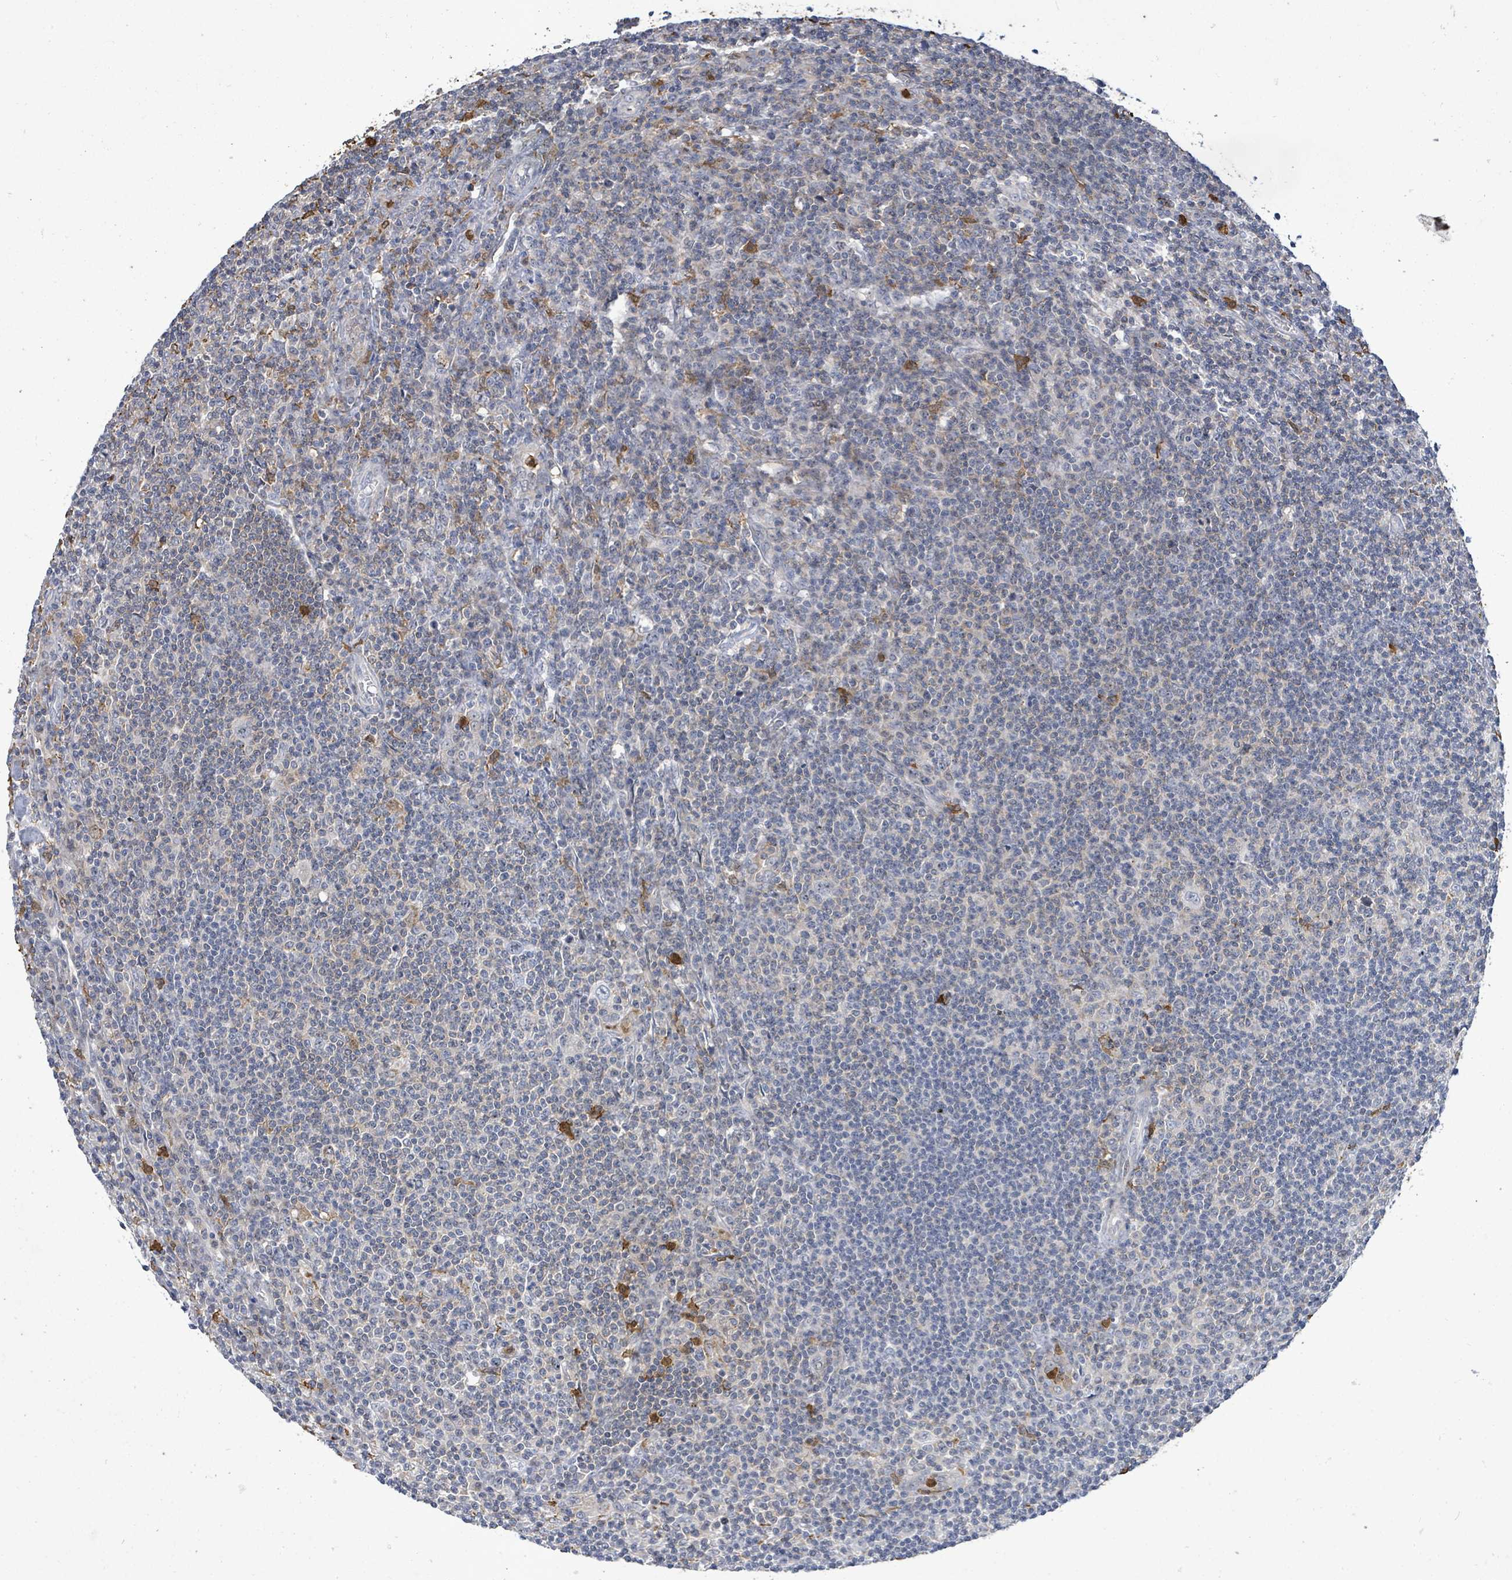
{"staining": {"intensity": "negative", "quantity": "none", "location": "none"}, "tissue": "lymphoma", "cell_type": "Tumor cells", "image_type": "cancer", "snomed": [{"axis": "morphology", "description": "Hodgkin's disease, NOS"}, {"axis": "topography", "description": "Lymph node"}], "caption": "Immunohistochemistry (IHC) histopathology image of neoplastic tissue: human Hodgkin's disease stained with DAB (3,3'-diaminobenzidine) reveals no significant protein staining in tumor cells.", "gene": "FAM210A", "patient": {"sex": "male", "age": 83}}